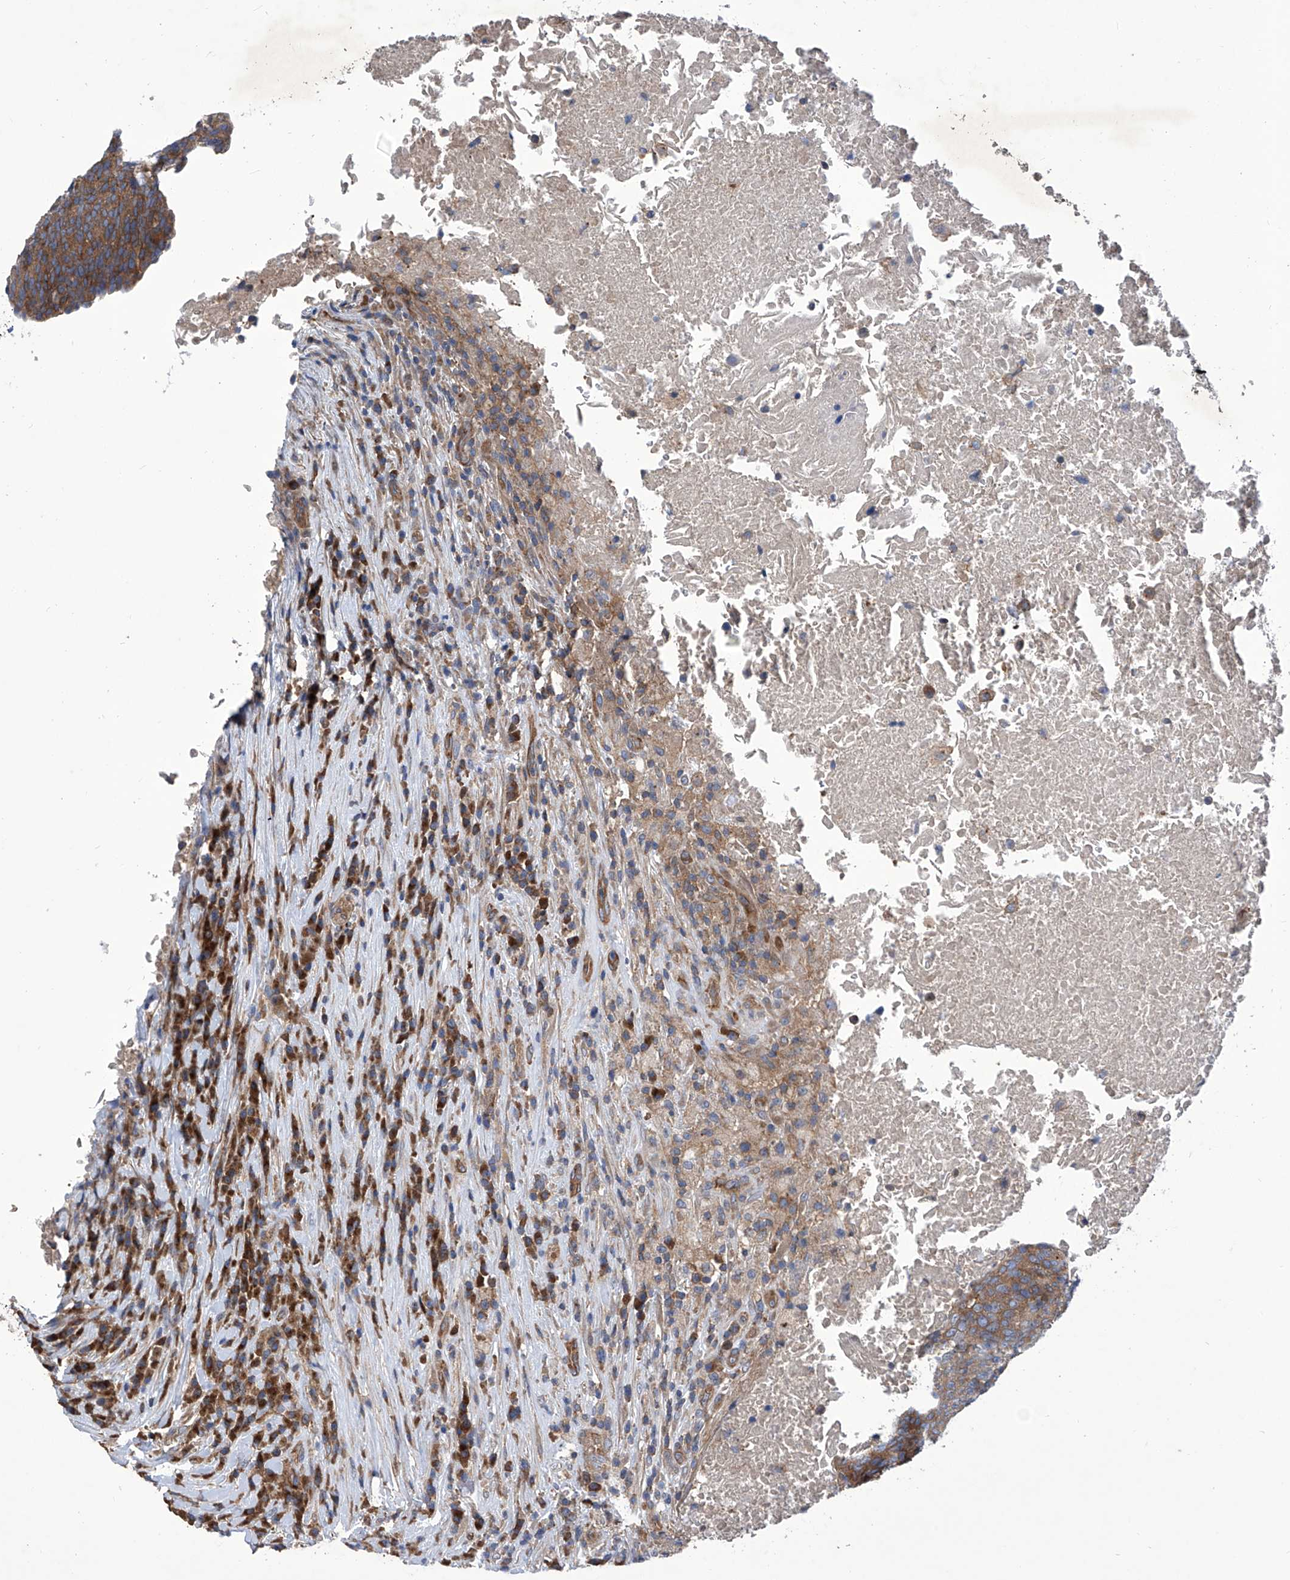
{"staining": {"intensity": "moderate", "quantity": ">75%", "location": "cytoplasmic/membranous"}, "tissue": "head and neck cancer", "cell_type": "Tumor cells", "image_type": "cancer", "snomed": [{"axis": "morphology", "description": "Squamous cell carcinoma, NOS"}, {"axis": "morphology", "description": "Squamous cell carcinoma, metastatic, NOS"}, {"axis": "topography", "description": "Lymph node"}, {"axis": "topography", "description": "Head-Neck"}], "caption": "DAB (3,3'-diaminobenzidine) immunohistochemical staining of head and neck cancer (squamous cell carcinoma) displays moderate cytoplasmic/membranous protein staining in approximately >75% of tumor cells.", "gene": "TJAP1", "patient": {"sex": "male", "age": 62}}